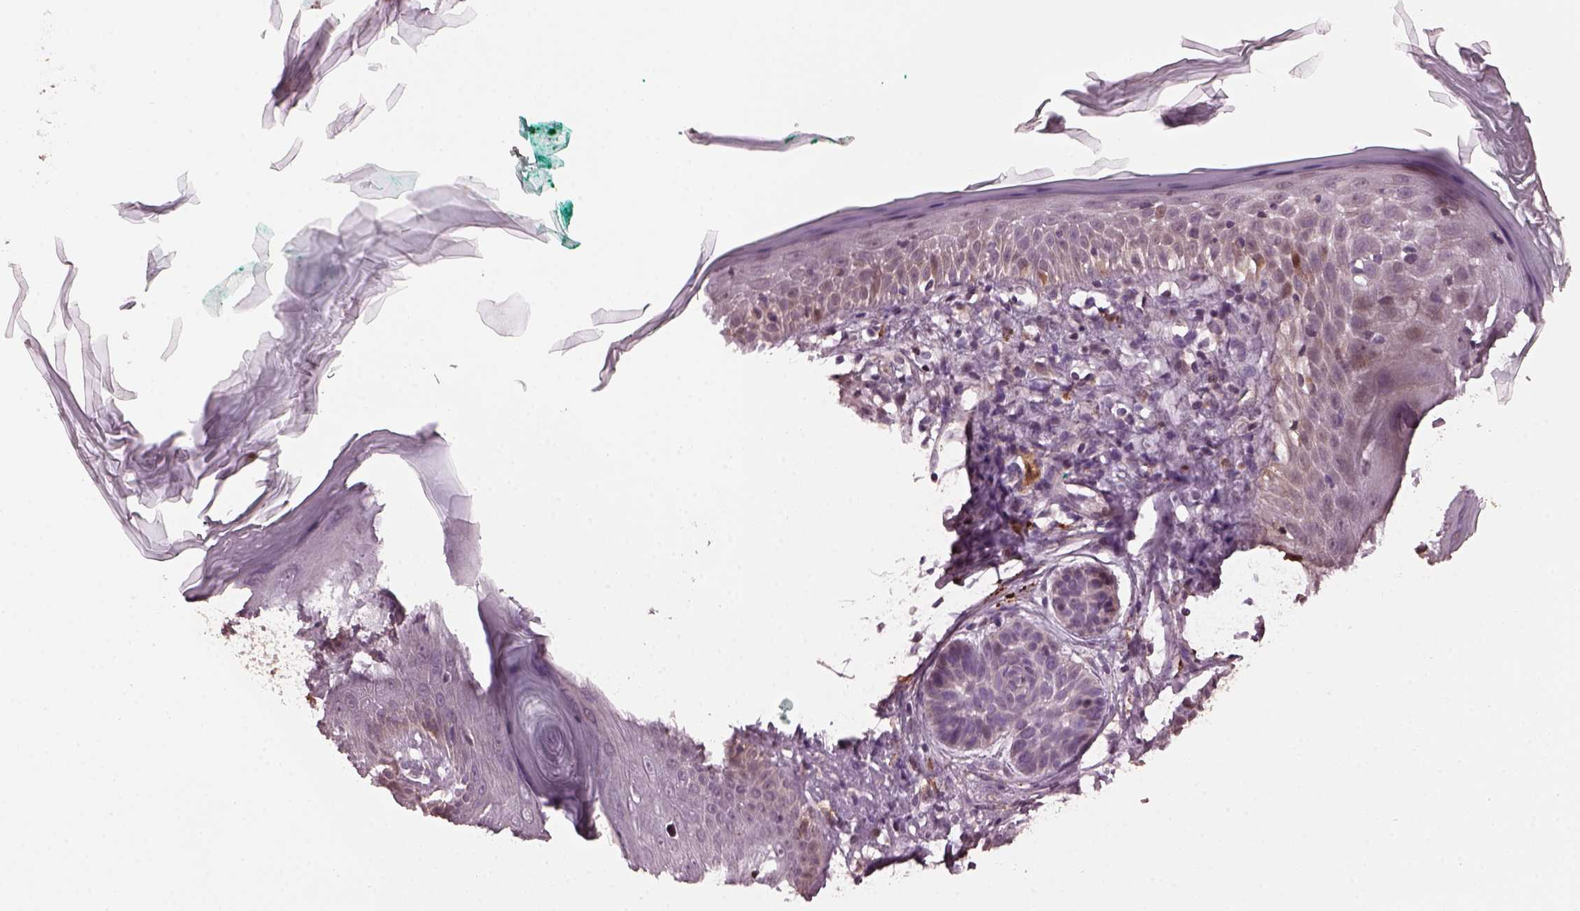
{"staining": {"intensity": "negative", "quantity": "none", "location": "none"}, "tissue": "skin cancer", "cell_type": "Tumor cells", "image_type": "cancer", "snomed": [{"axis": "morphology", "description": "Basal cell carcinoma"}, {"axis": "topography", "description": "Skin"}], "caption": "The image shows no staining of tumor cells in skin cancer (basal cell carcinoma). (Brightfield microscopy of DAB immunohistochemistry (IHC) at high magnification).", "gene": "RUFY3", "patient": {"sex": "male", "age": 85}}